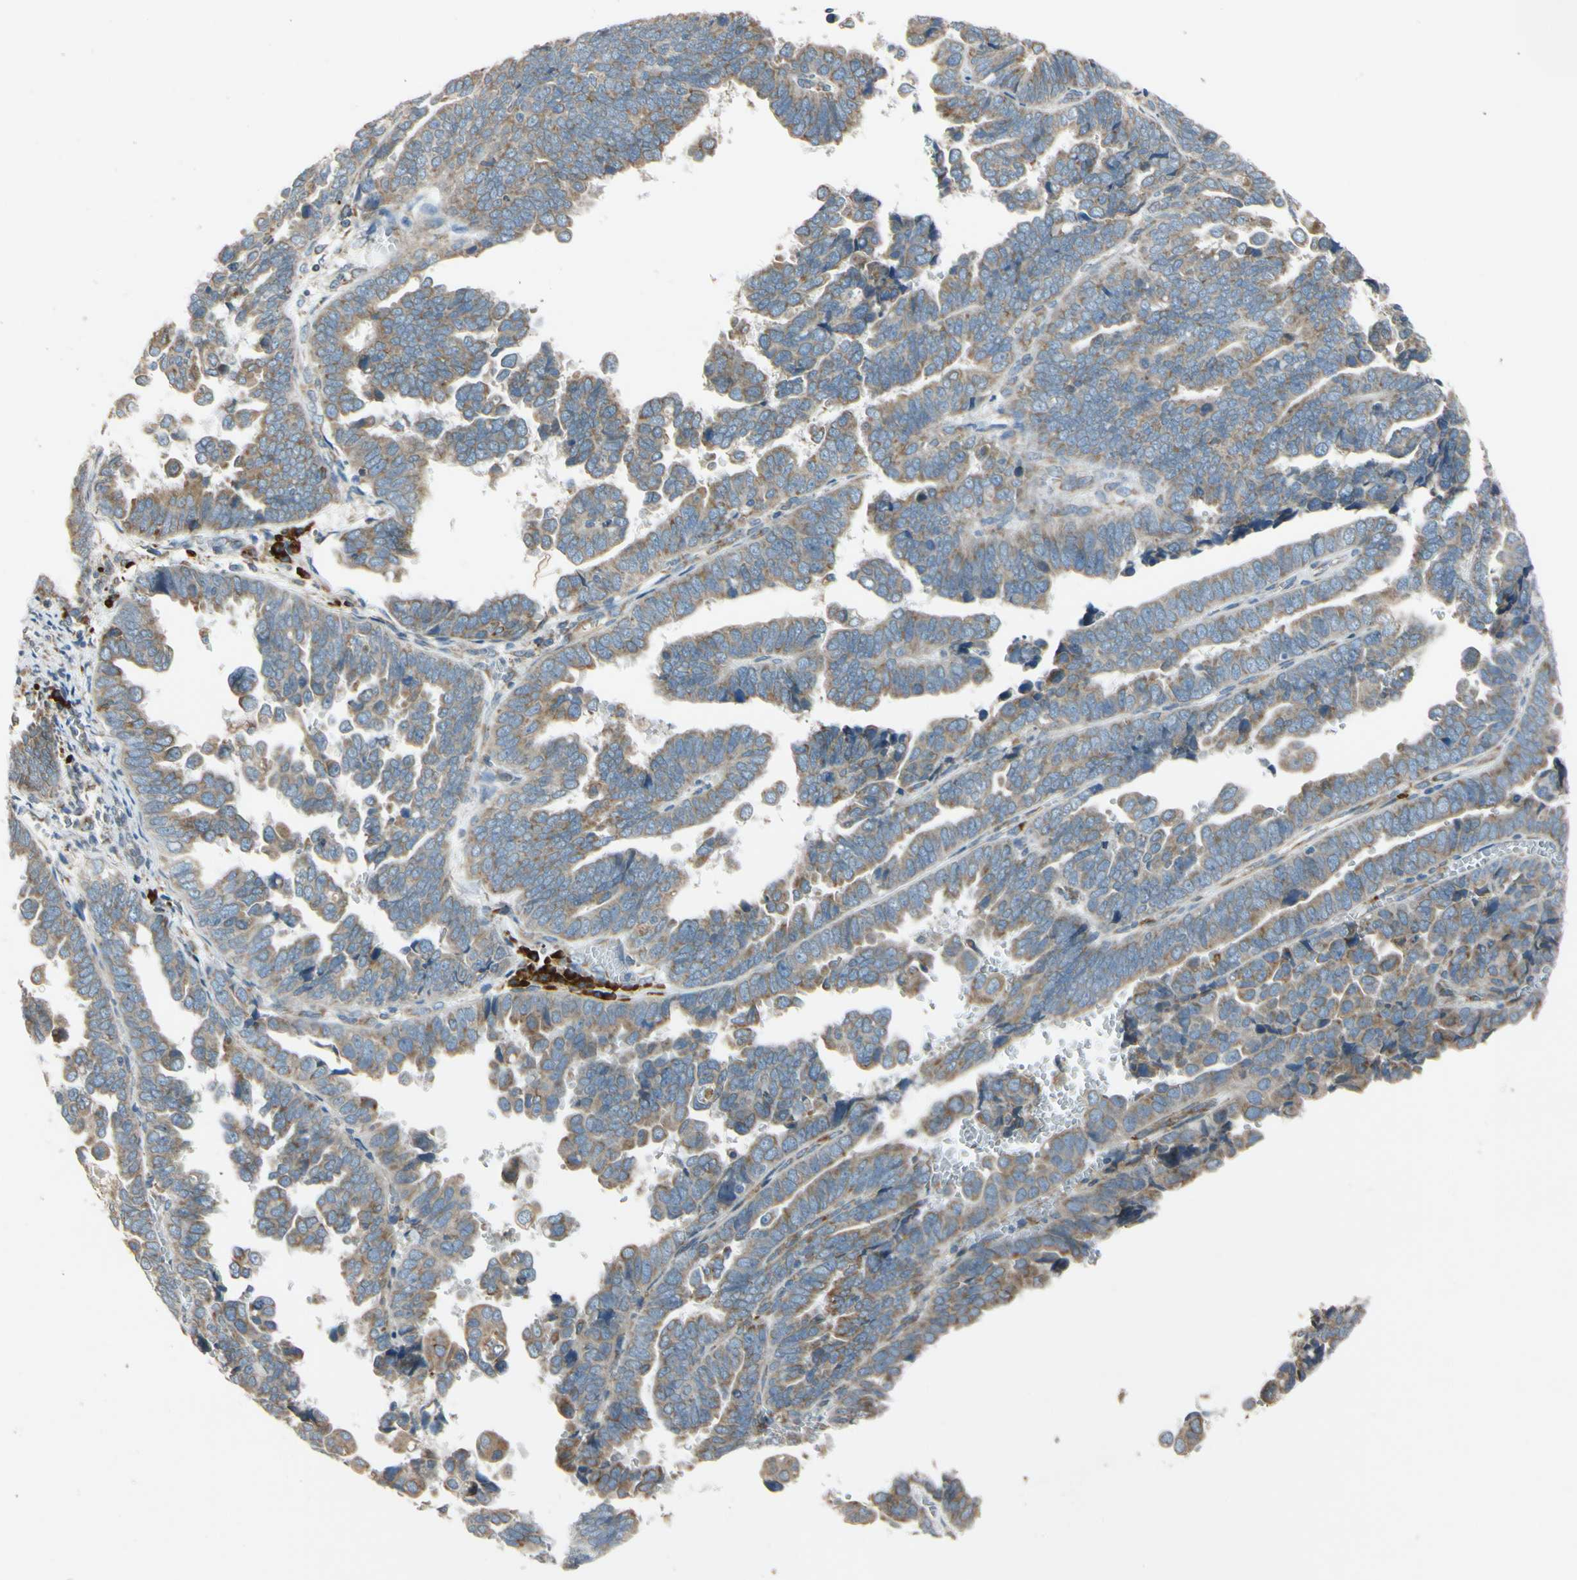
{"staining": {"intensity": "weak", "quantity": ">75%", "location": "cytoplasmic/membranous"}, "tissue": "endometrial cancer", "cell_type": "Tumor cells", "image_type": "cancer", "snomed": [{"axis": "morphology", "description": "Adenocarcinoma, NOS"}, {"axis": "topography", "description": "Endometrium"}], "caption": "DAB (3,3'-diaminobenzidine) immunohistochemical staining of human adenocarcinoma (endometrial) reveals weak cytoplasmic/membranous protein expression in about >75% of tumor cells. The staining was performed using DAB to visualize the protein expression in brown, while the nuclei were stained in blue with hematoxylin (Magnification: 20x).", "gene": "RPN2", "patient": {"sex": "female", "age": 75}}